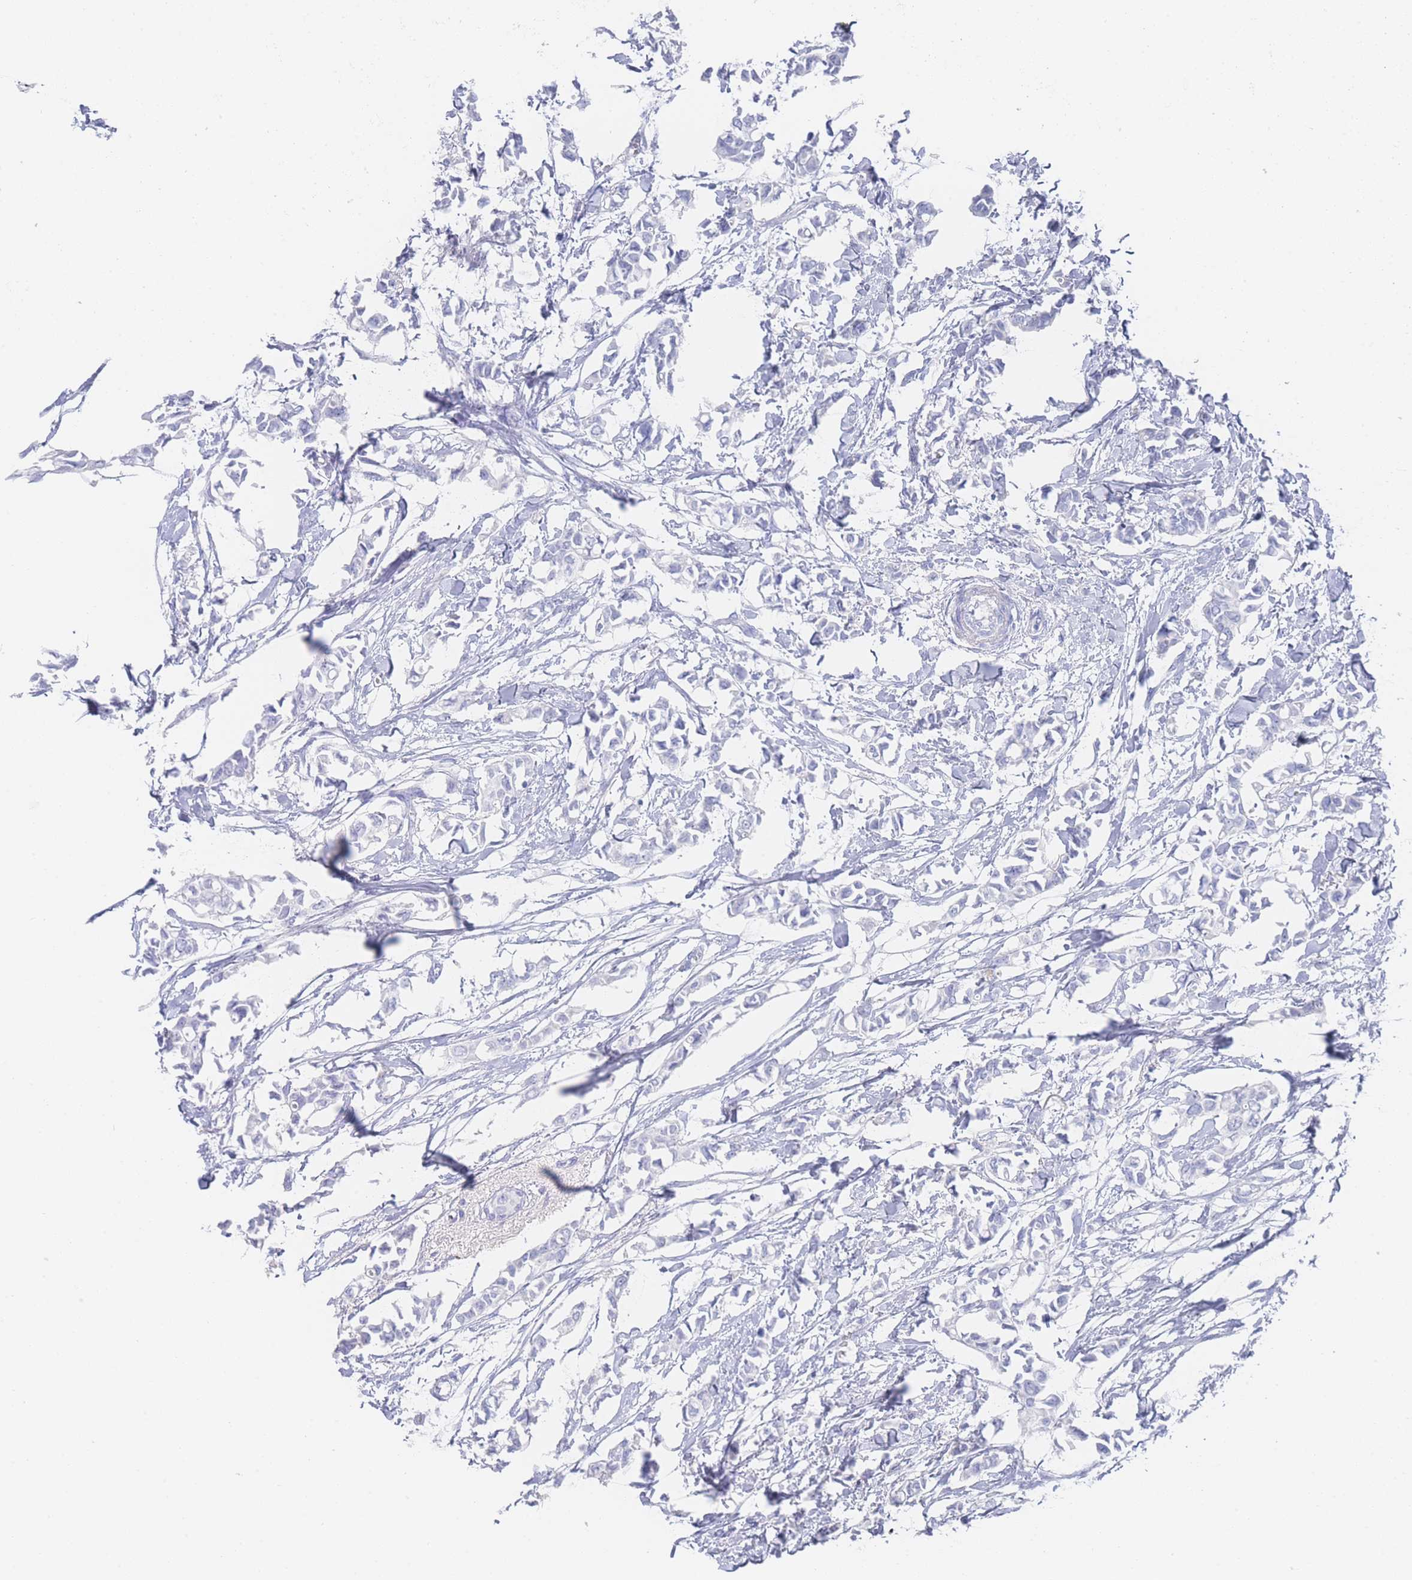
{"staining": {"intensity": "negative", "quantity": "none", "location": "none"}, "tissue": "breast cancer", "cell_type": "Tumor cells", "image_type": "cancer", "snomed": [{"axis": "morphology", "description": "Duct carcinoma"}, {"axis": "topography", "description": "Breast"}], "caption": "Immunohistochemical staining of human breast cancer (invasive ductal carcinoma) reveals no significant staining in tumor cells. (Stains: DAB immunohistochemistry with hematoxylin counter stain, Microscopy: brightfield microscopy at high magnification).", "gene": "LRRC37A", "patient": {"sex": "female", "age": 41}}